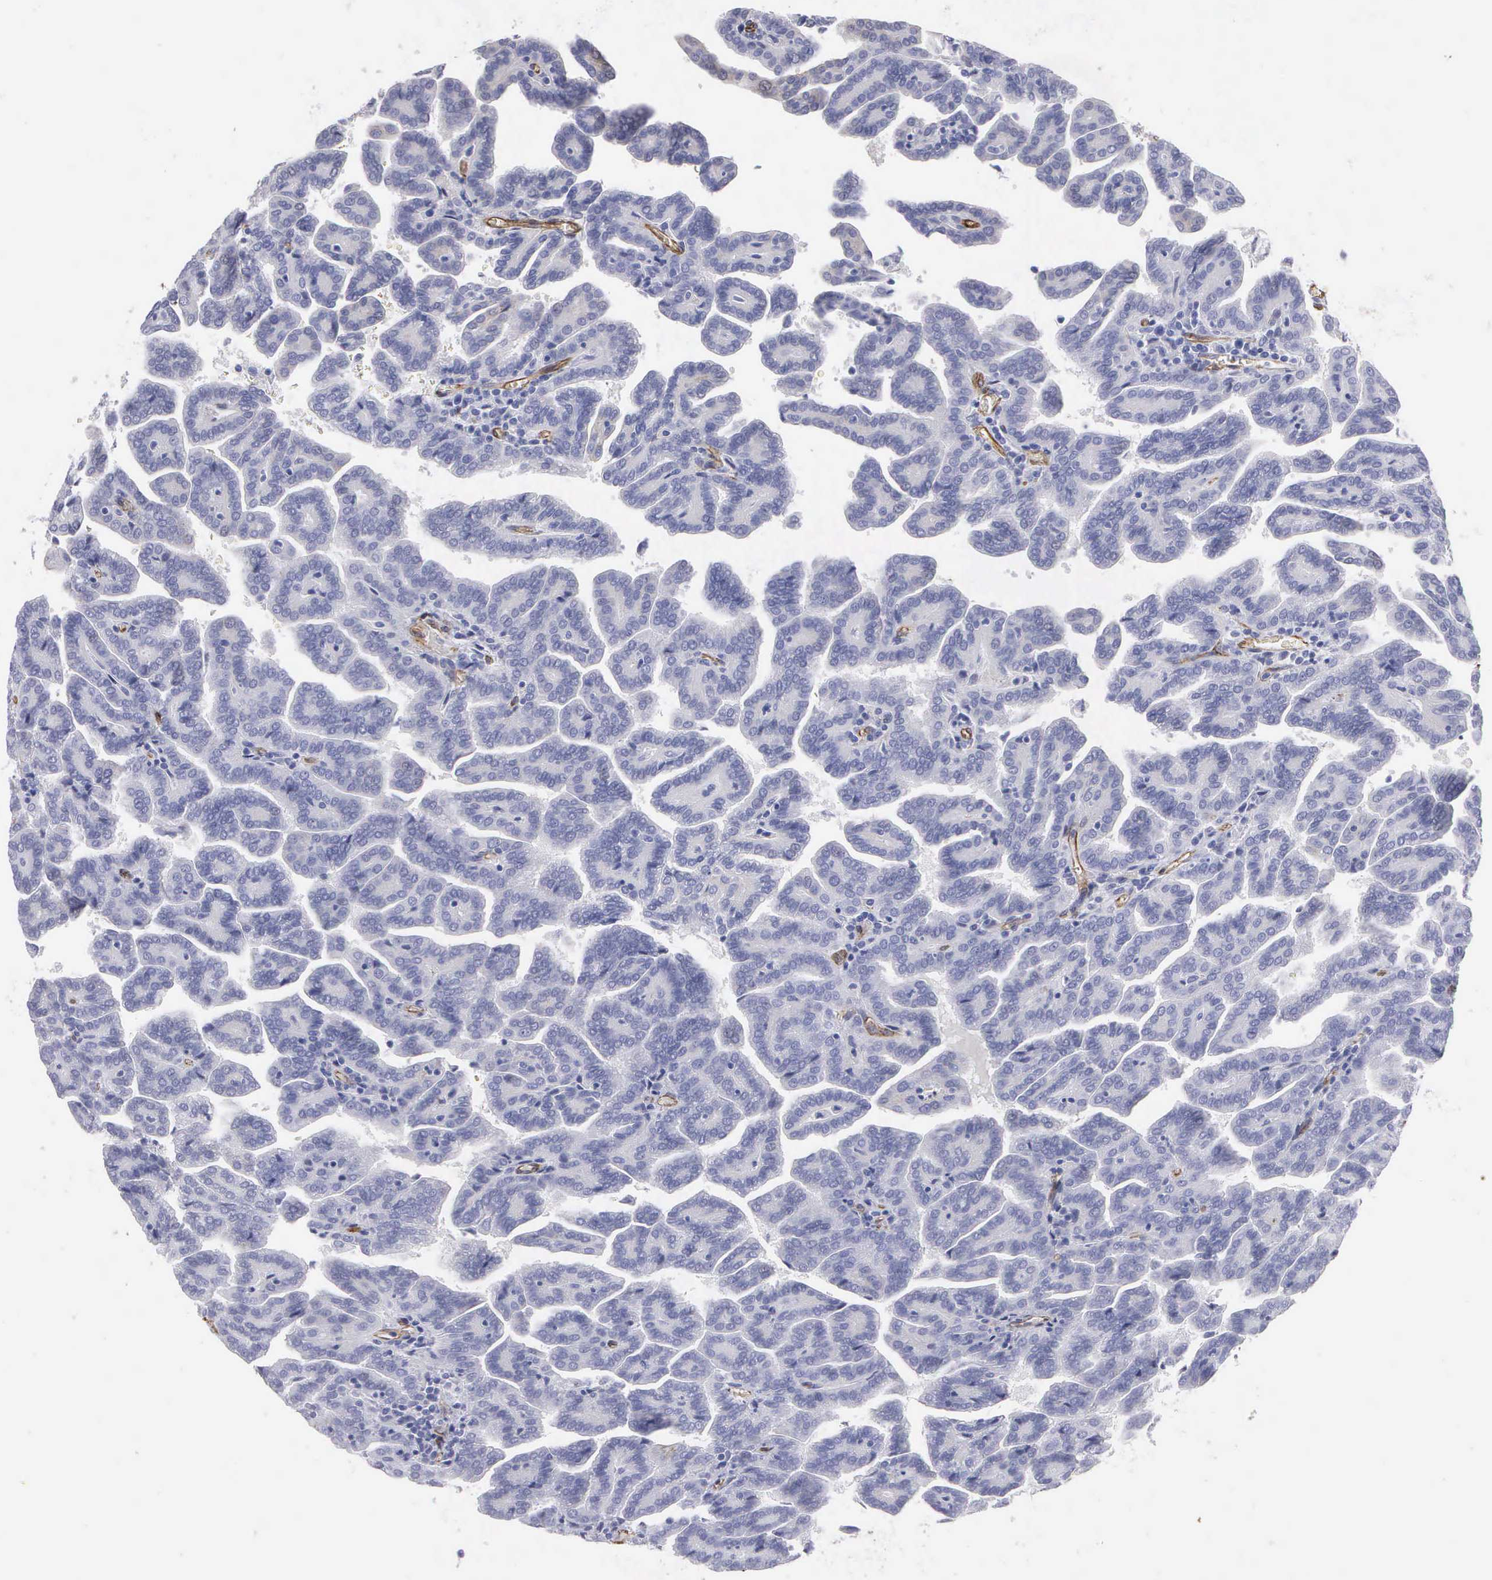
{"staining": {"intensity": "negative", "quantity": "none", "location": "none"}, "tissue": "renal cancer", "cell_type": "Tumor cells", "image_type": "cancer", "snomed": [{"axis": "morphology", "description": "Adenocarcinoma, NOS"}, {"axis": "topography", "description": "Kidney"}], "caption": "High magnification brightfield microscopy of renal cancer (adenocarcinoma) stained with DAB (3,3'-diaminobenzidine) (brown) and counterstained with hematoxylin (blue): tumor cells show no significant staining. (Immunohistochemistry (ihc), brightfield microscopy, high magnification).", "gene": "MAGEB10", "patient": {"sex": "male", "age": 61}}